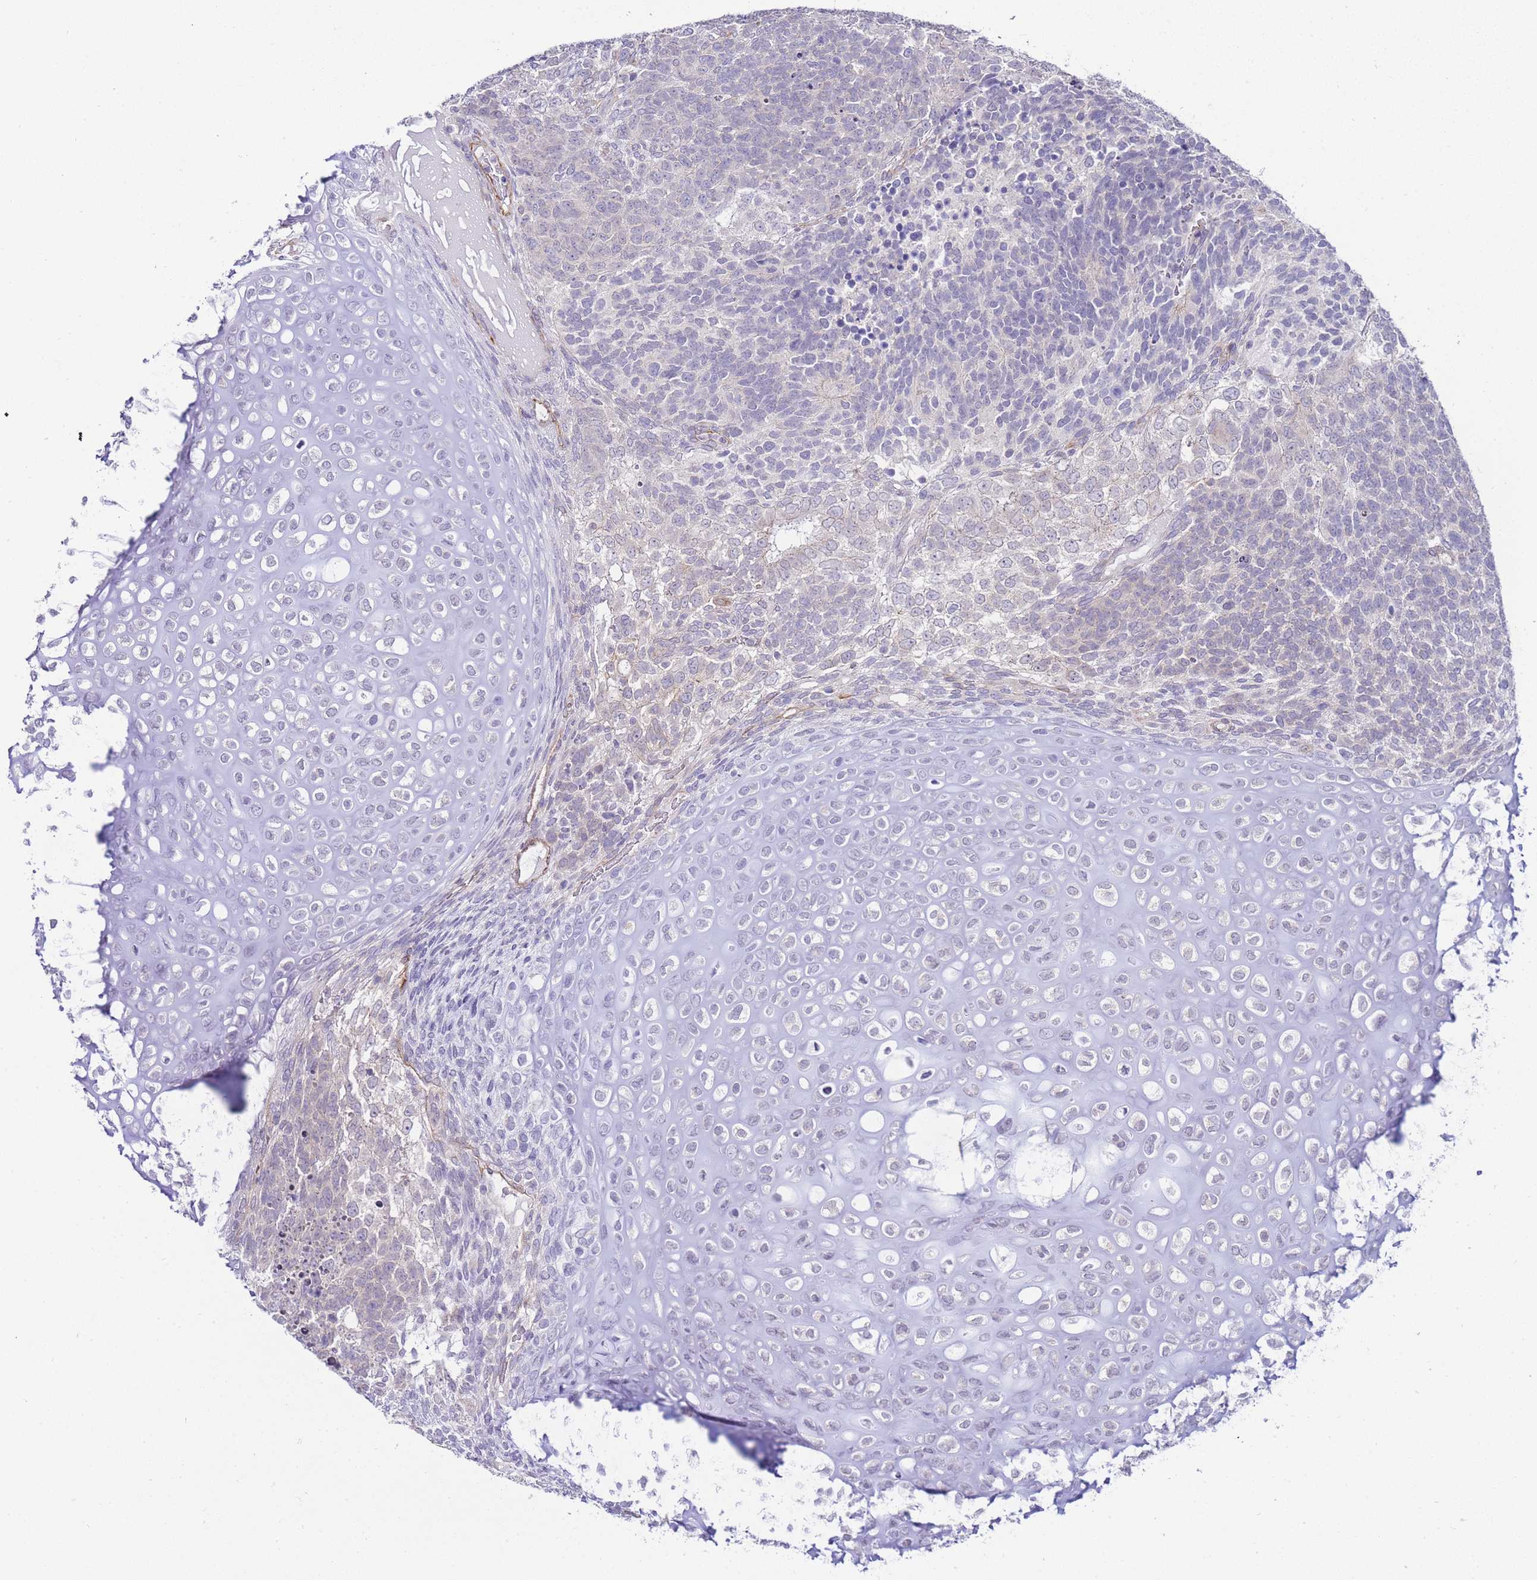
{"staining": {"intensity": "weak", "quantity": "<25%", "location": "cytoplasmic/membranous"}, "tissue": "testis cancer", "cell_type": "Tumor cells", "image_type": "cancer", "snomed": [{"axis": "morphology", "description": "Carcinoma, Embryonal, NOS"}, {"axis": "topography", "description": "Testis"}], "caption": "Photomicrograph shows no significant protein expression in tumor cells of testis cancer (embryonal carcinoma).", "gene": "PDCD7", "patient": {"sex": "male", "age": 23}}